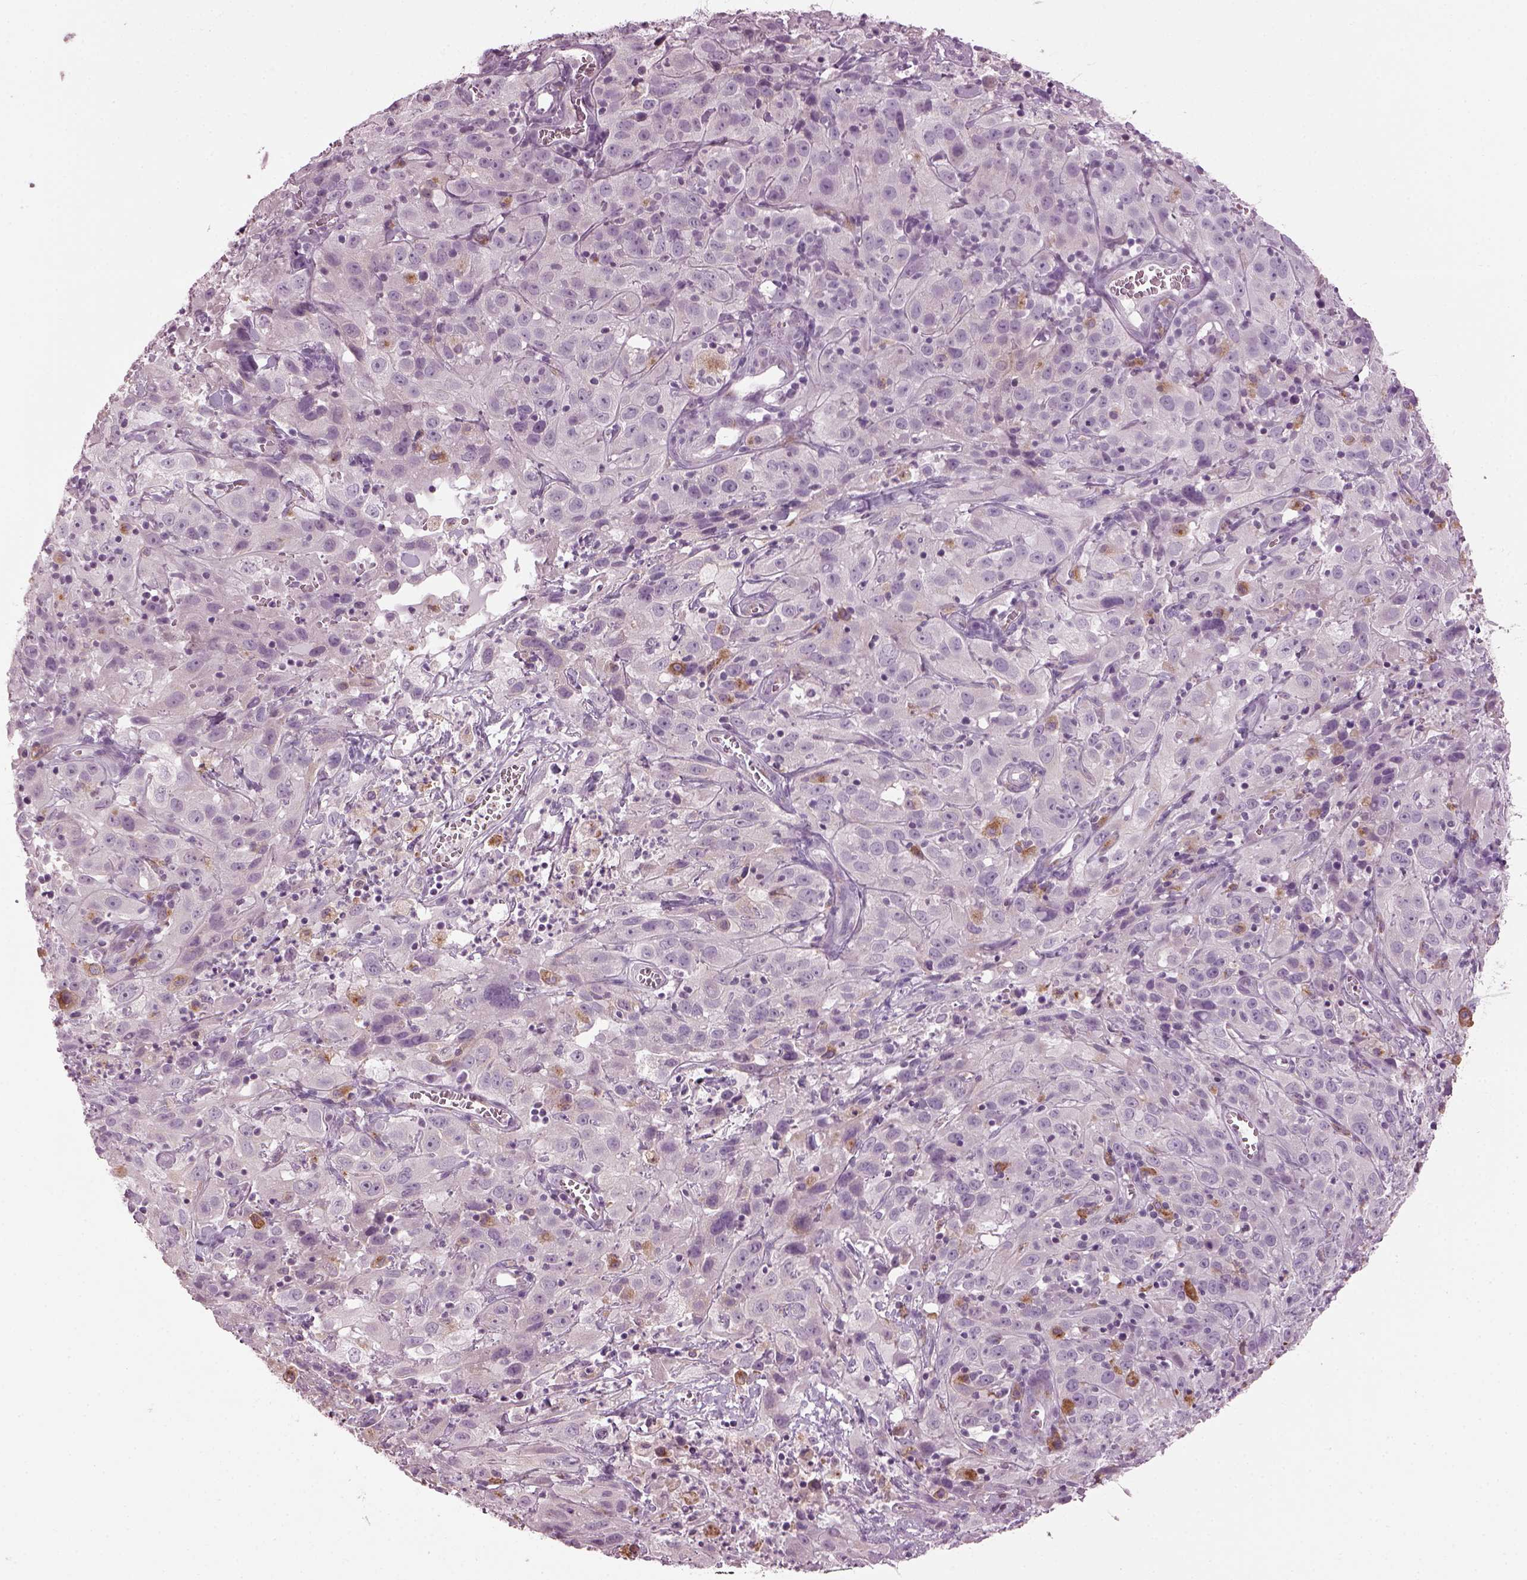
{"staining": {"intensity": "negative", "quantity": "none", "location": "none"}, "tissue": "cervical cancer", "cell_type": "Tumor cells", "image_type": "cancer", "snomed": [{"axis": "morphology", "description": "Squamous cell carcinoma, NOS"}, {"axis": "topography", "description": "Cervix"}], "caption": "Immunohistochemical staining of human cervical cancer reveals no significant staining in tumor cells.", "gene": "TMEM231", "patient": {"sex": "female", "age": 32}}